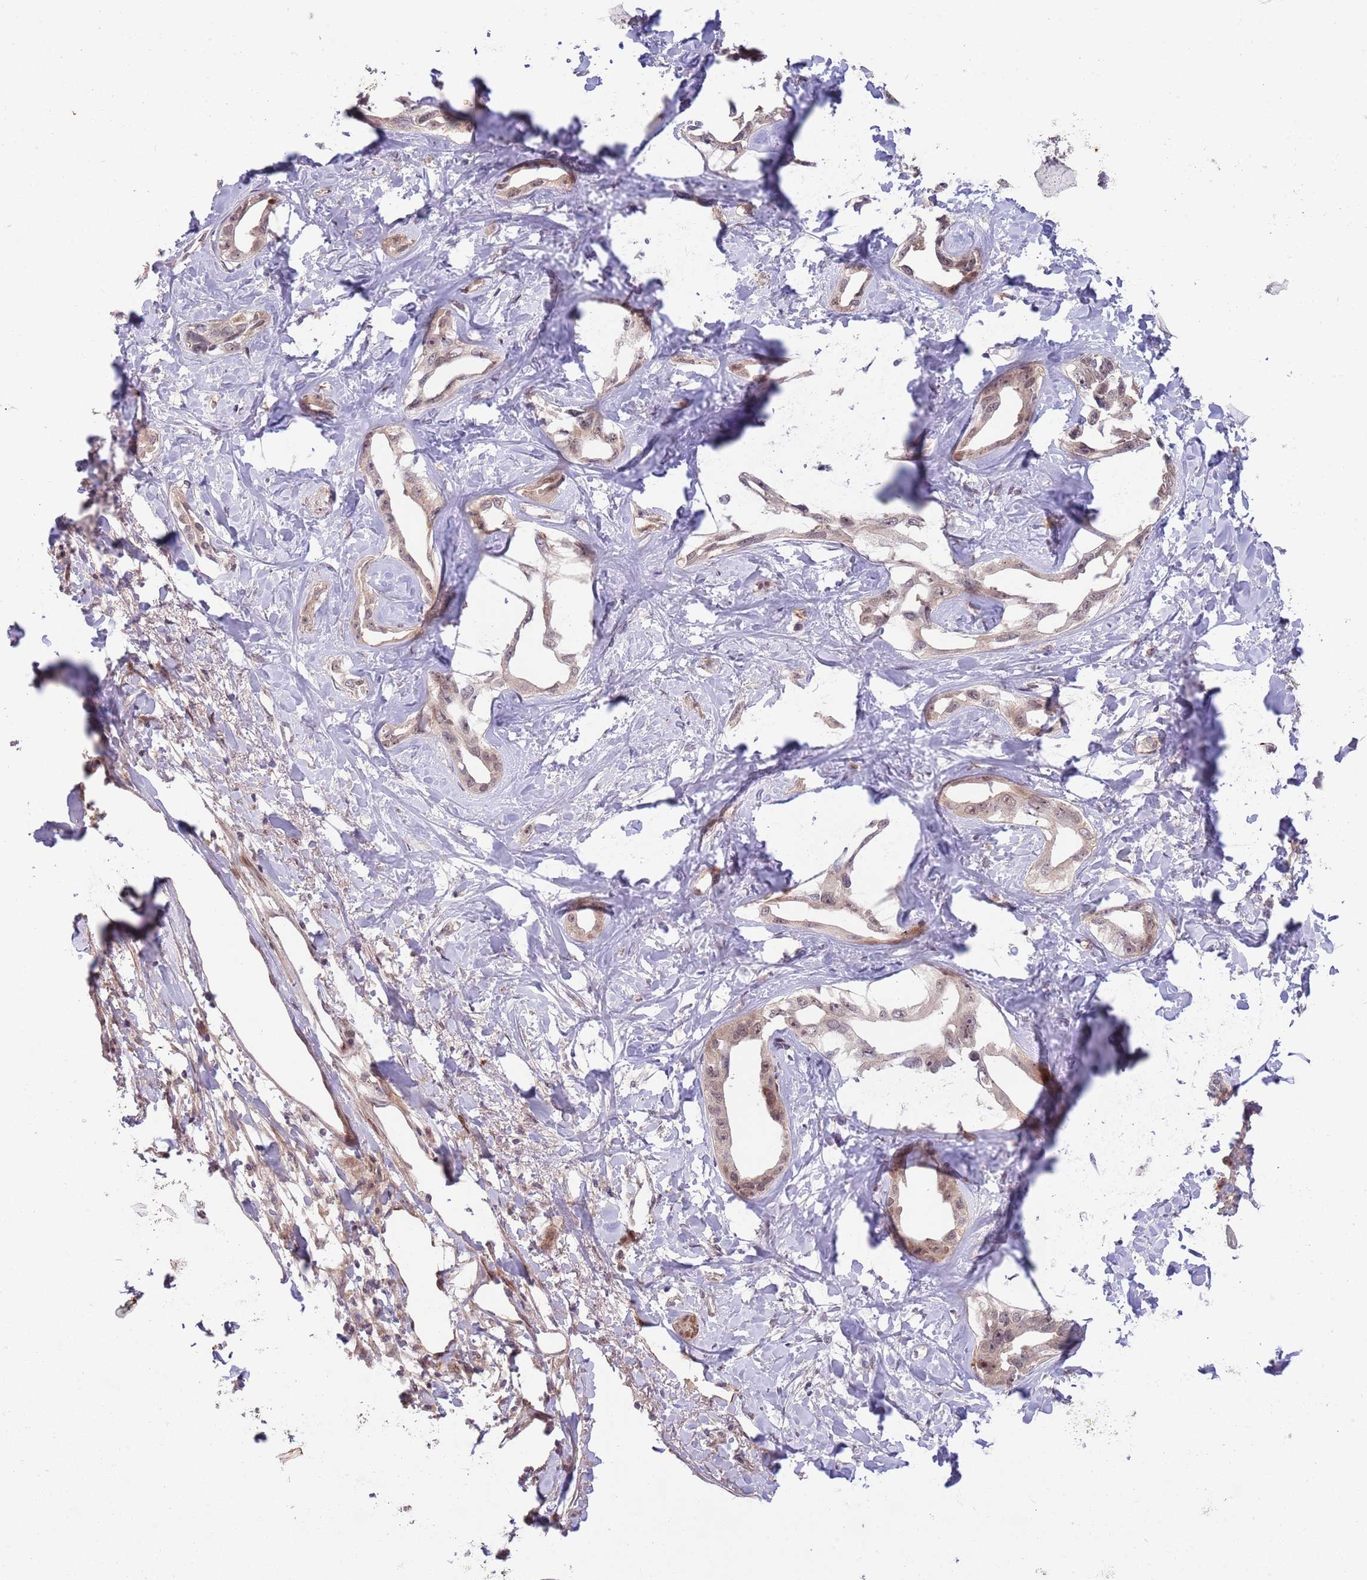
{"staining": {"intensity": "weak", "quantity": ">75%", "location": "cytoplasmic/membranous,nuclear"}, "tissue": "liver cancer", "cell_type": "Tumor cells", "image_type": "cancer", "snomed": [{"axis": "morphology", "description": "Cholangiocarcinoma"}, {"axis": "topography", "description": "Liver"}], "caption": "The histopathology image demonstrates immunohistochemical staining of liver cholangiocarcinoma. There is weak cytoplasmic/membranous and nuclear expression is identified in approximately >75% of tumor cells.", "gene": "NT5DC4", "patient": {"sex": "male", "age": 59}}